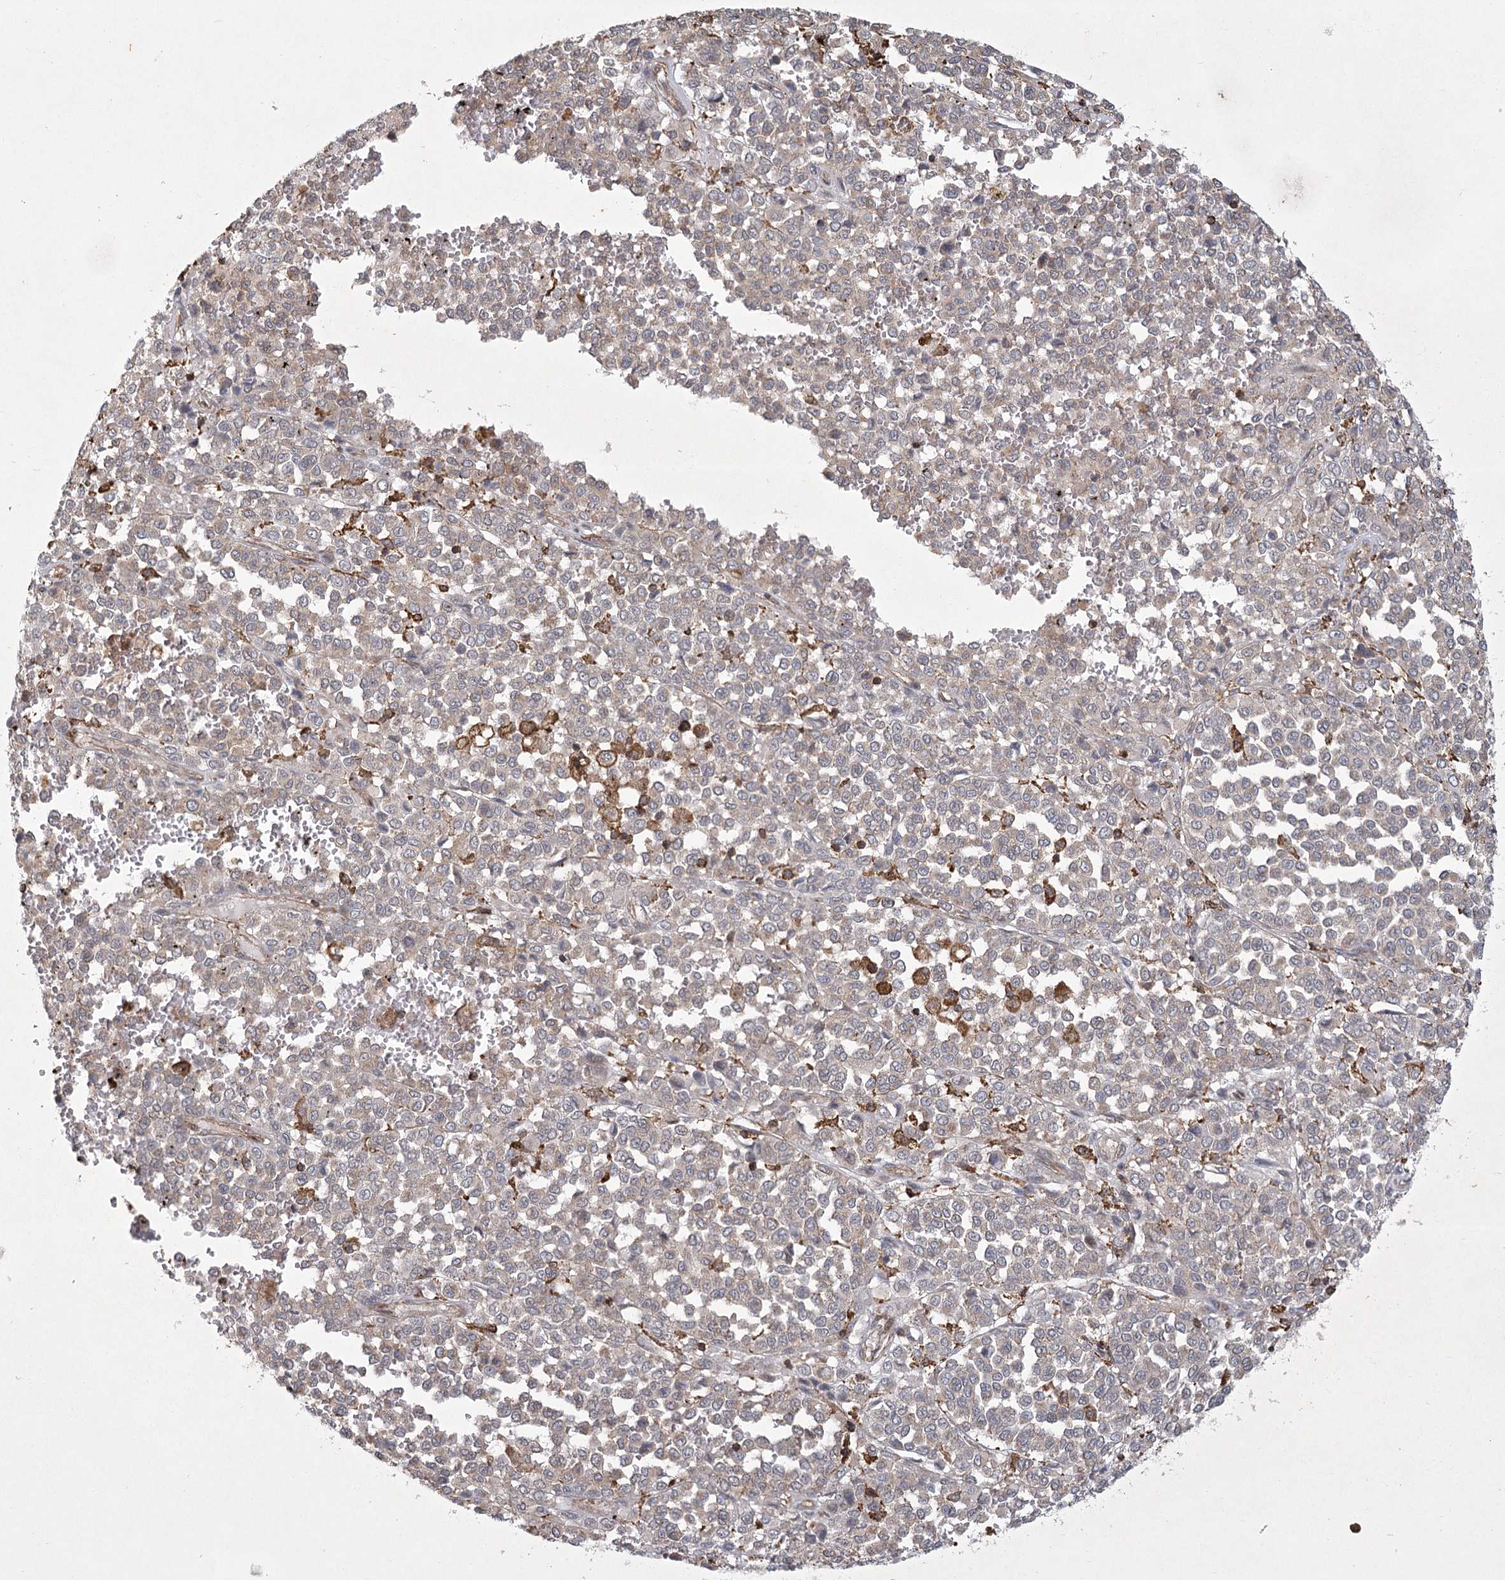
{"staining": {"intensity": "negative", "quantity": "none", "location": "none"}, "tissue": "melanoma", "cell_type": "Tumor cells", "image_type": "cancer", "snomed": [{"axis": "morphology", "description": "Malignant melanoma, Metastatic site"}, {"axis": "topography", "description": "Pancreas"}], "caption": "Malignant melanoma (metastatic site) was stained to show a protein in brown. There is no significant positivity in tumor cells.", "gene": "MEPE", "patient": {"sex": "female", "age": 30}}